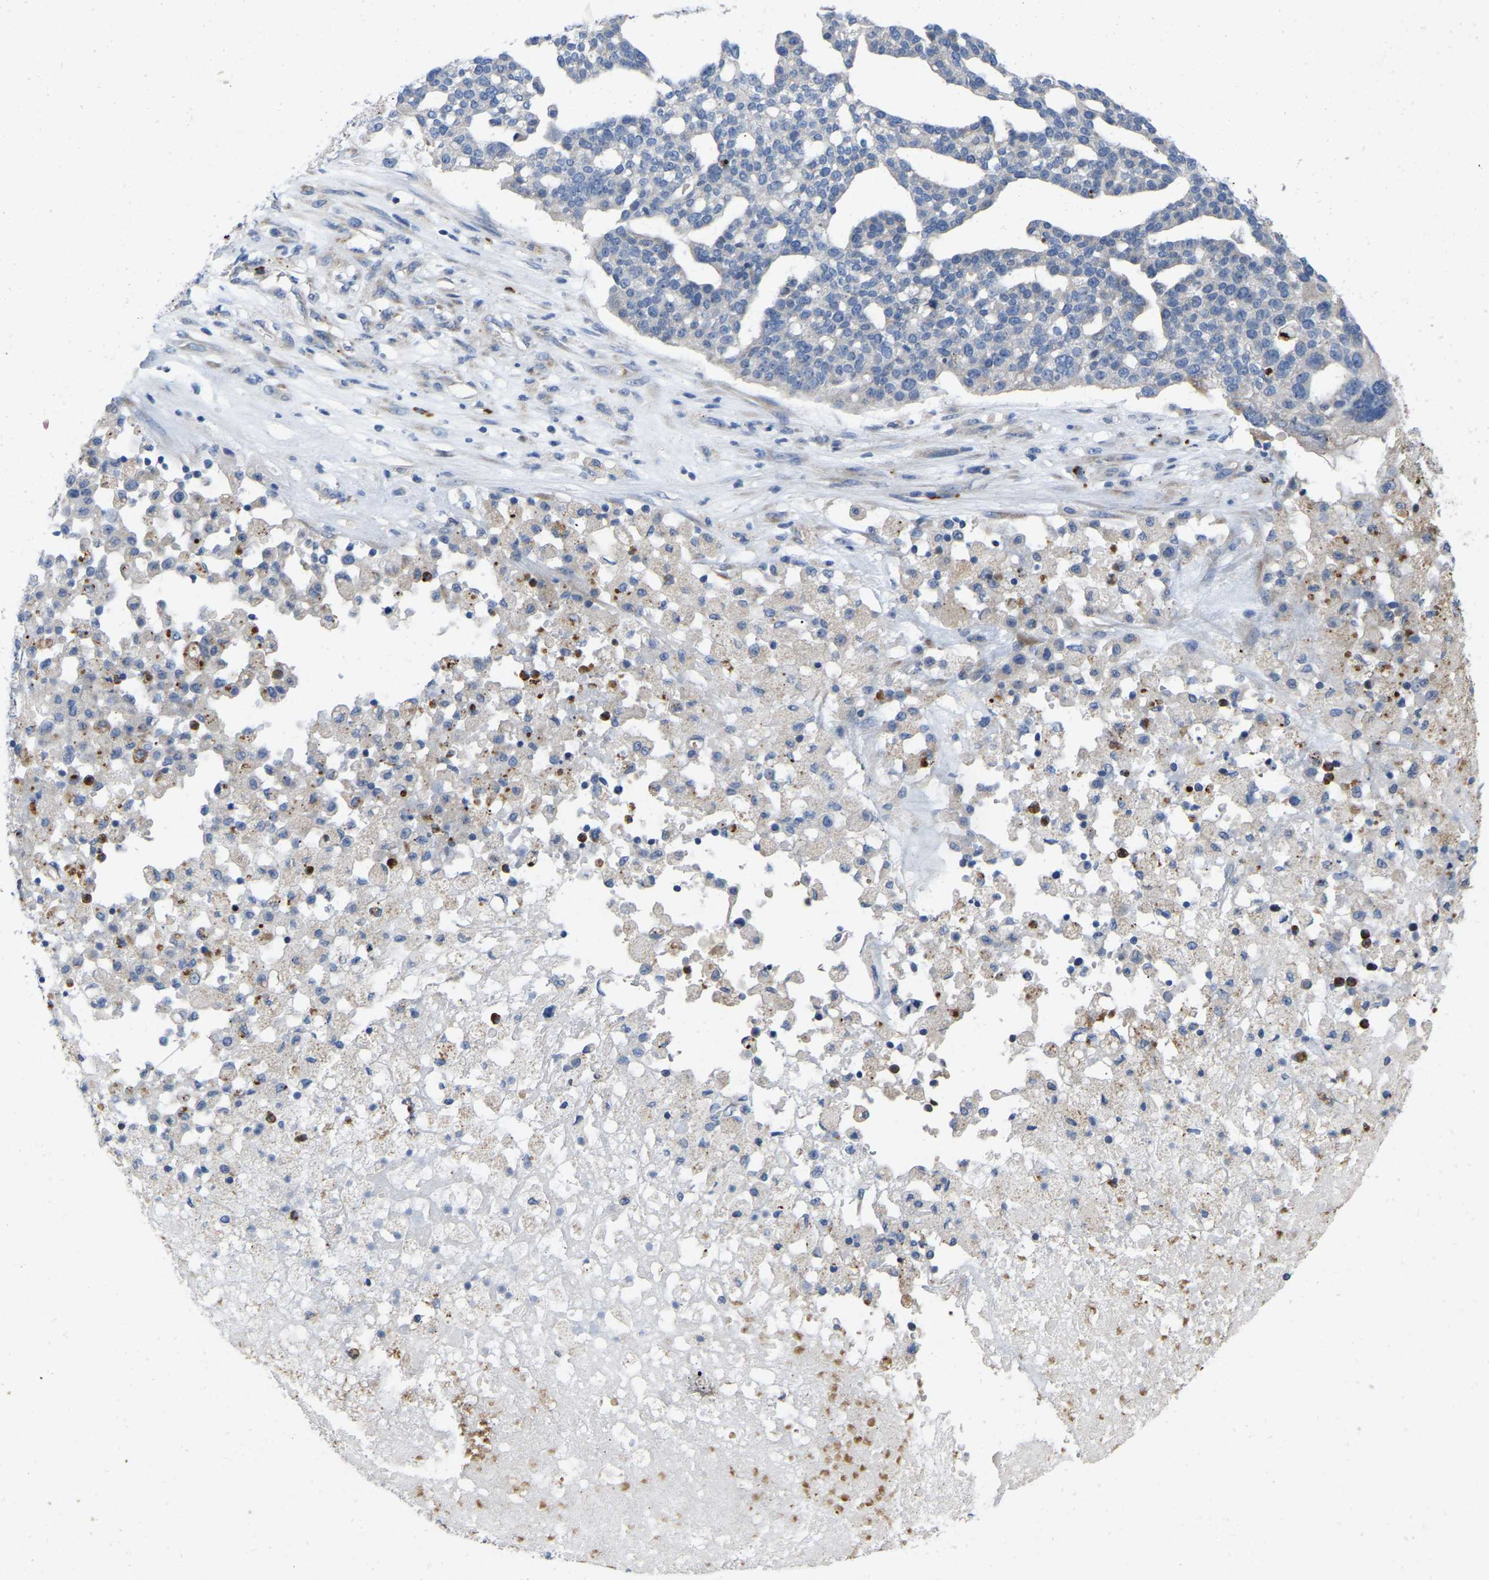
{"staining": {"intensity": "negative", "quantity": "none", "location": "none"}, "tissue": "ovarian cancer", "cell_type": "Tumor cells", "image_type": "cancer", "snomed": [{"axis": "morphology", "description": "Cystadenocarcinoma, serous, NOS"}, {"axis": "topography", "description": "Ovary"}], "caption": "Tumor cells are negative for brown protein staining in ovarian cancer.", "gene": "RHEB", "patient": {"sex": "female", "age": 59}}